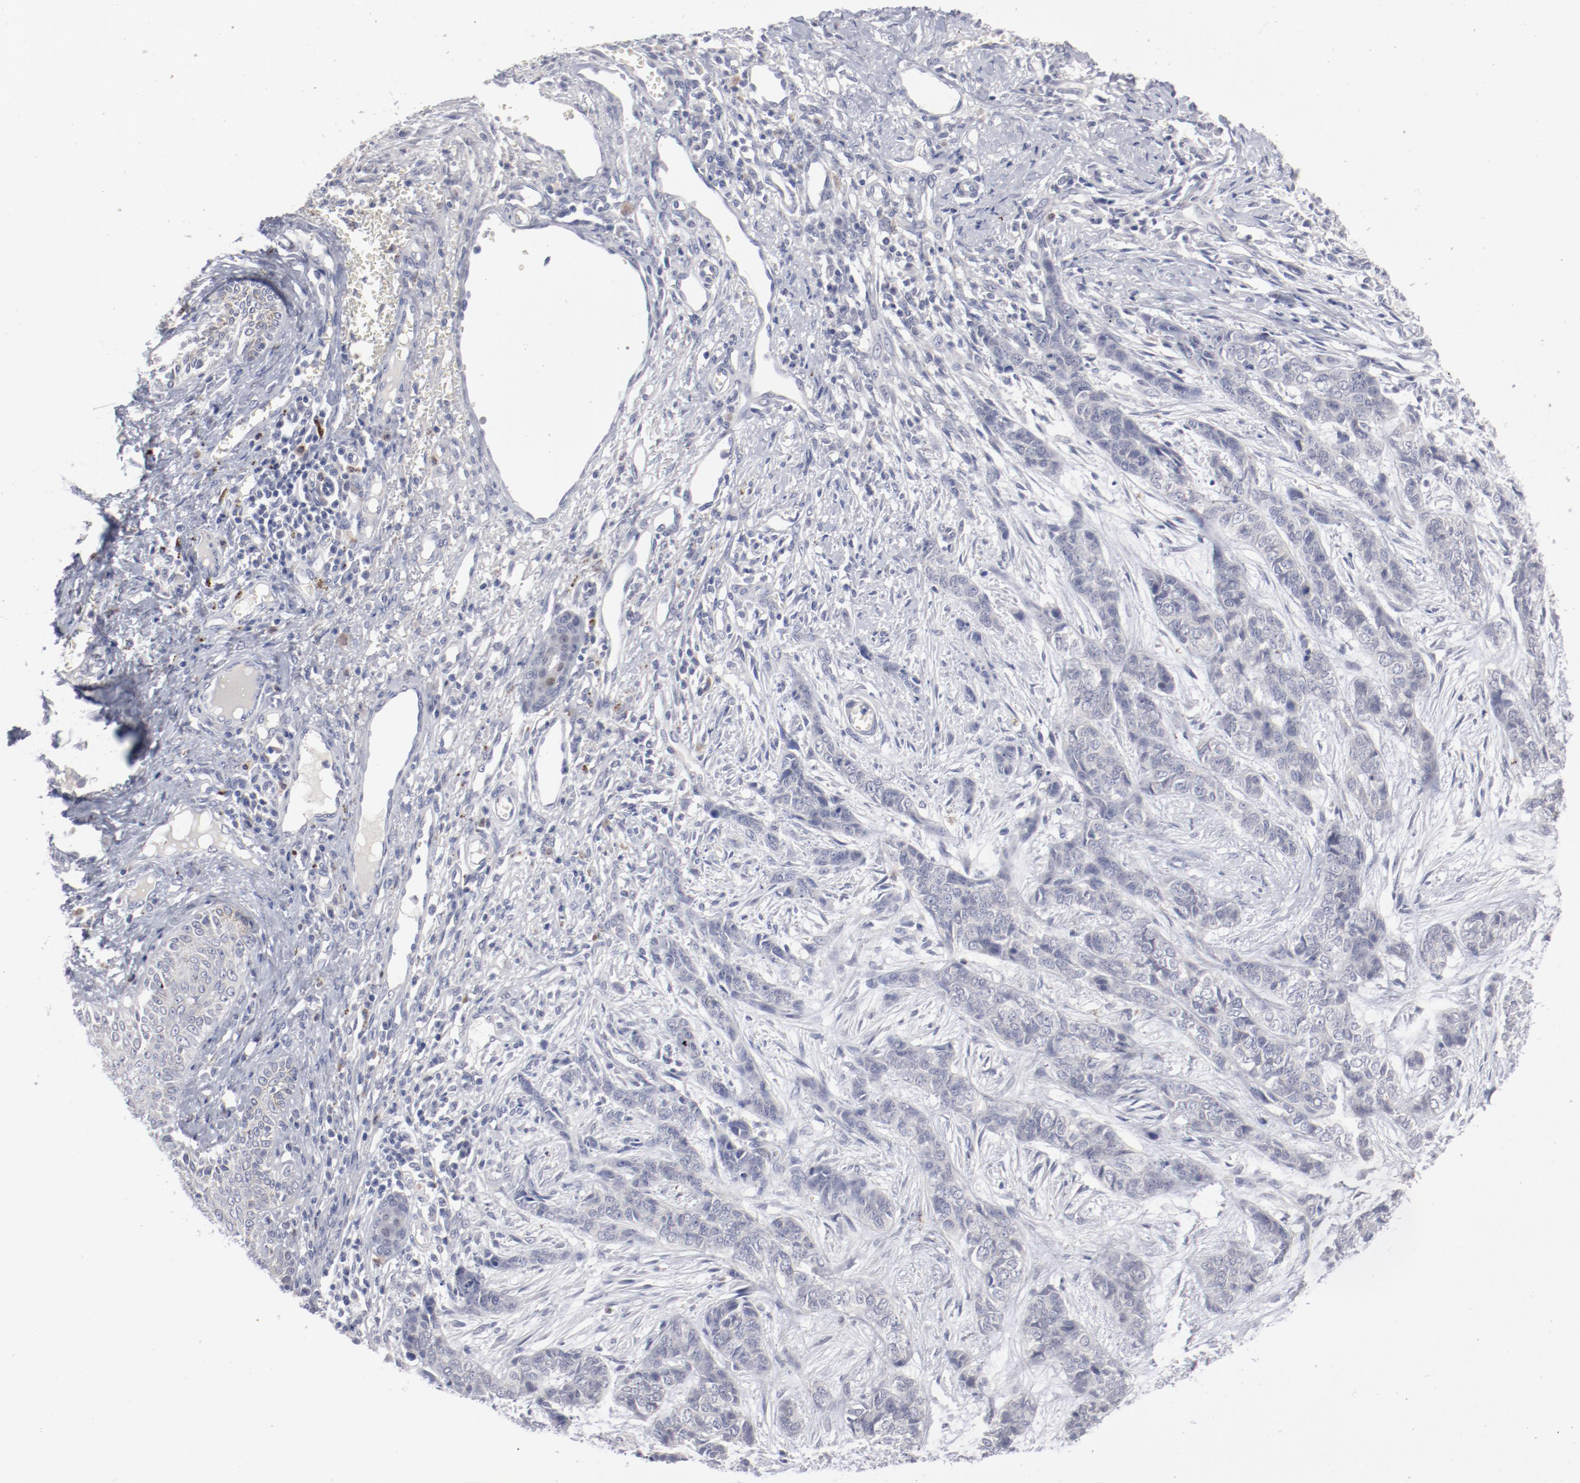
{"staining": {"intensity": "negative", "quantity": "none", "location": "none"}, "tissue": "skin cancer", "cell_type": "Tumor cells", "image_type": "cancer", "snomed": [{"axis": "morphology", "description": "Basal cell carcinoma"}, {"axis": "topography", "description": "Skin"}], "caption": "There is no significant positivity in tumor cells of basal cell carcinoma (skin). (DAB (3,3'-diaminobenzidine) IHC with hematoxylin counter stain).", "gene": "SH3BGR", "patient": {"sex": "female", "age": 64}}